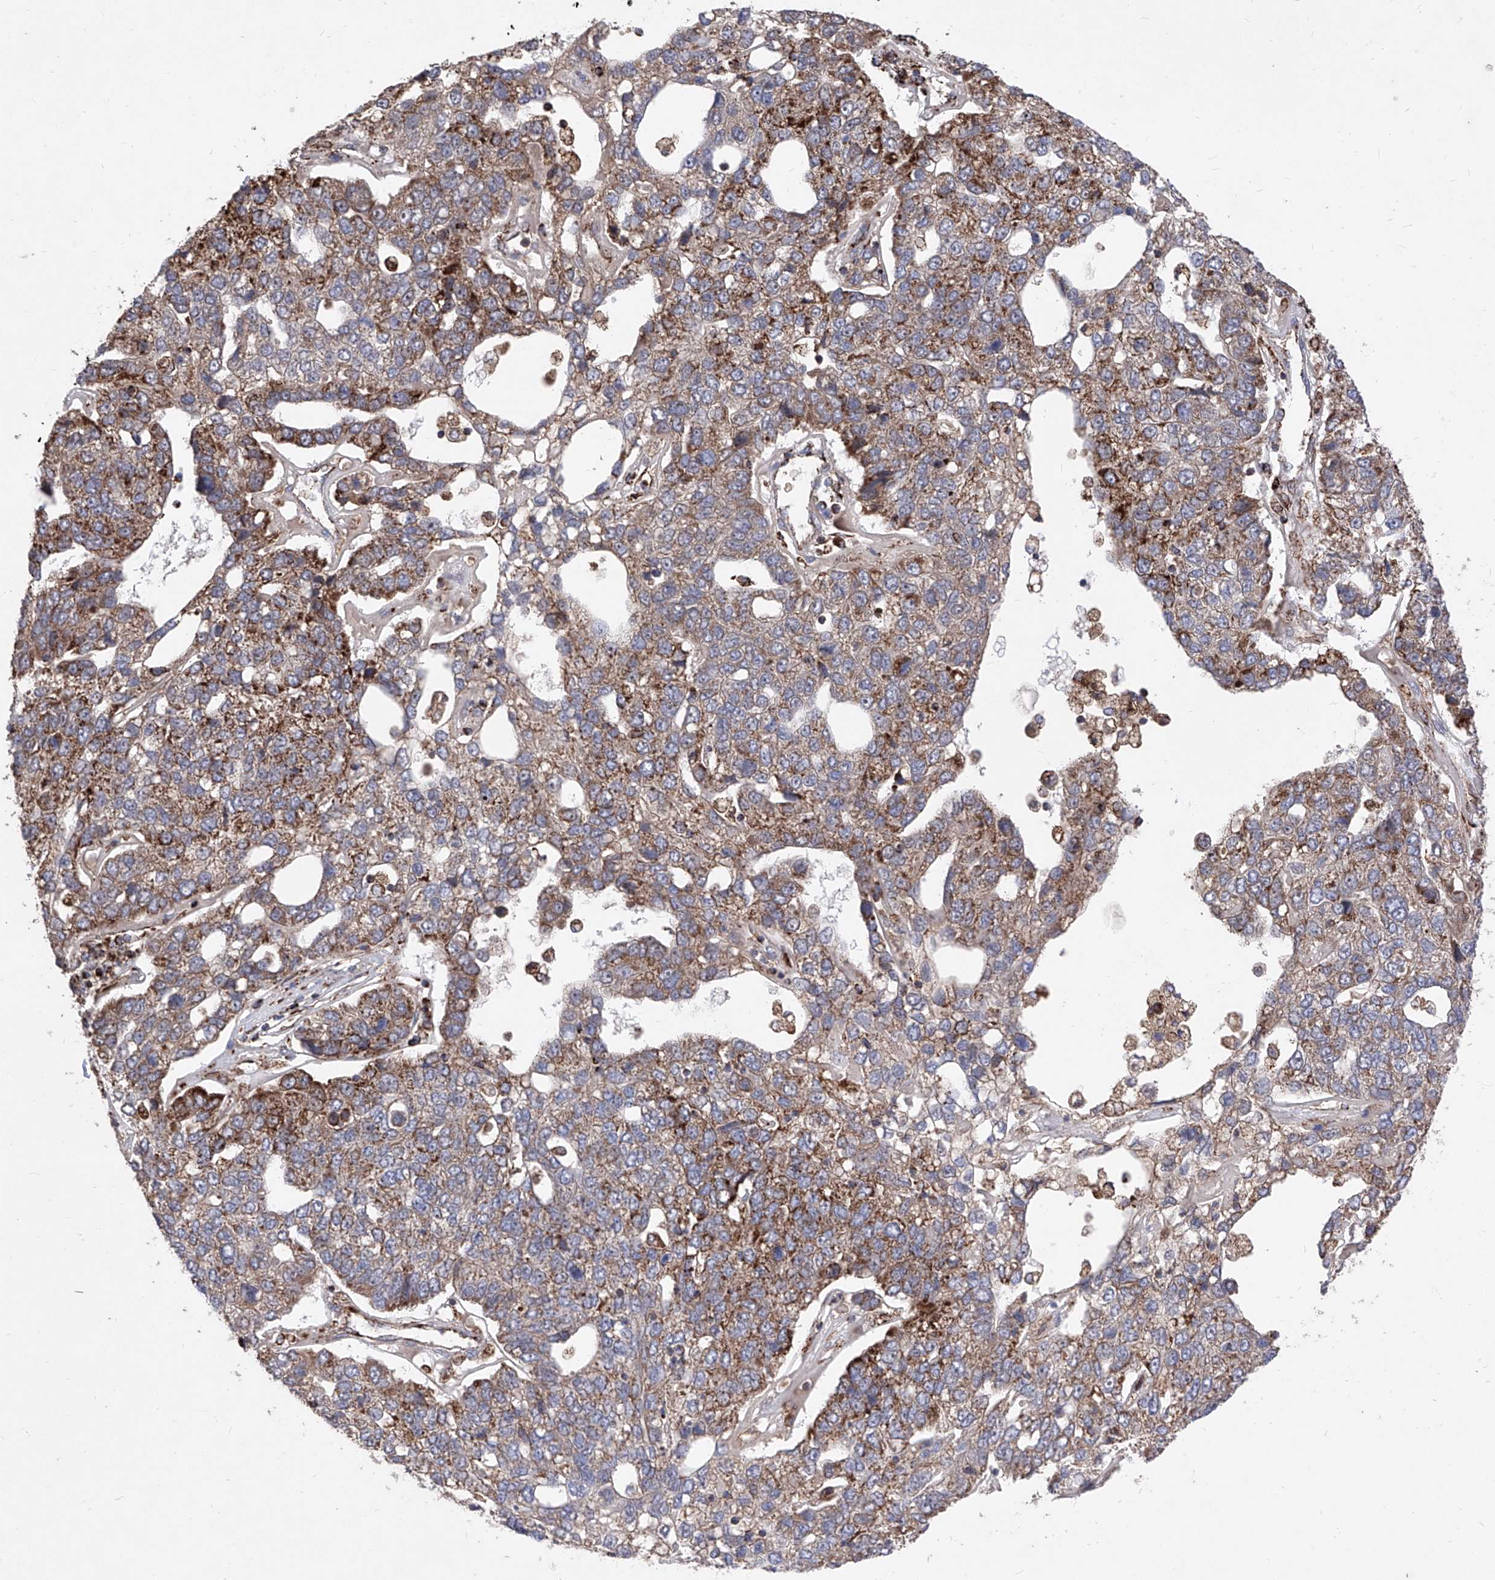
{"staining": {"intensity": "moderate", "quantity": ">75%", "location": "cytoplasmic/membranous"}, "tissue": "pancreatic cancer", "cell_type": "Tumor cells", "image_type": "cancer", "snomed": [{"axis": "morphology", "description": "Adenocarcinoma, NOS"}, {"axis": "topography", "description": "Pancreas"}], "caption": "Immunohistochemical staining of human pancreatic cancer exhibits moderate cytoplasmic/membranous protein expression in approximately >75% of tumor cells.", "gene": "SEMA6A", "patient": {"sex": "female", "age": 61}}